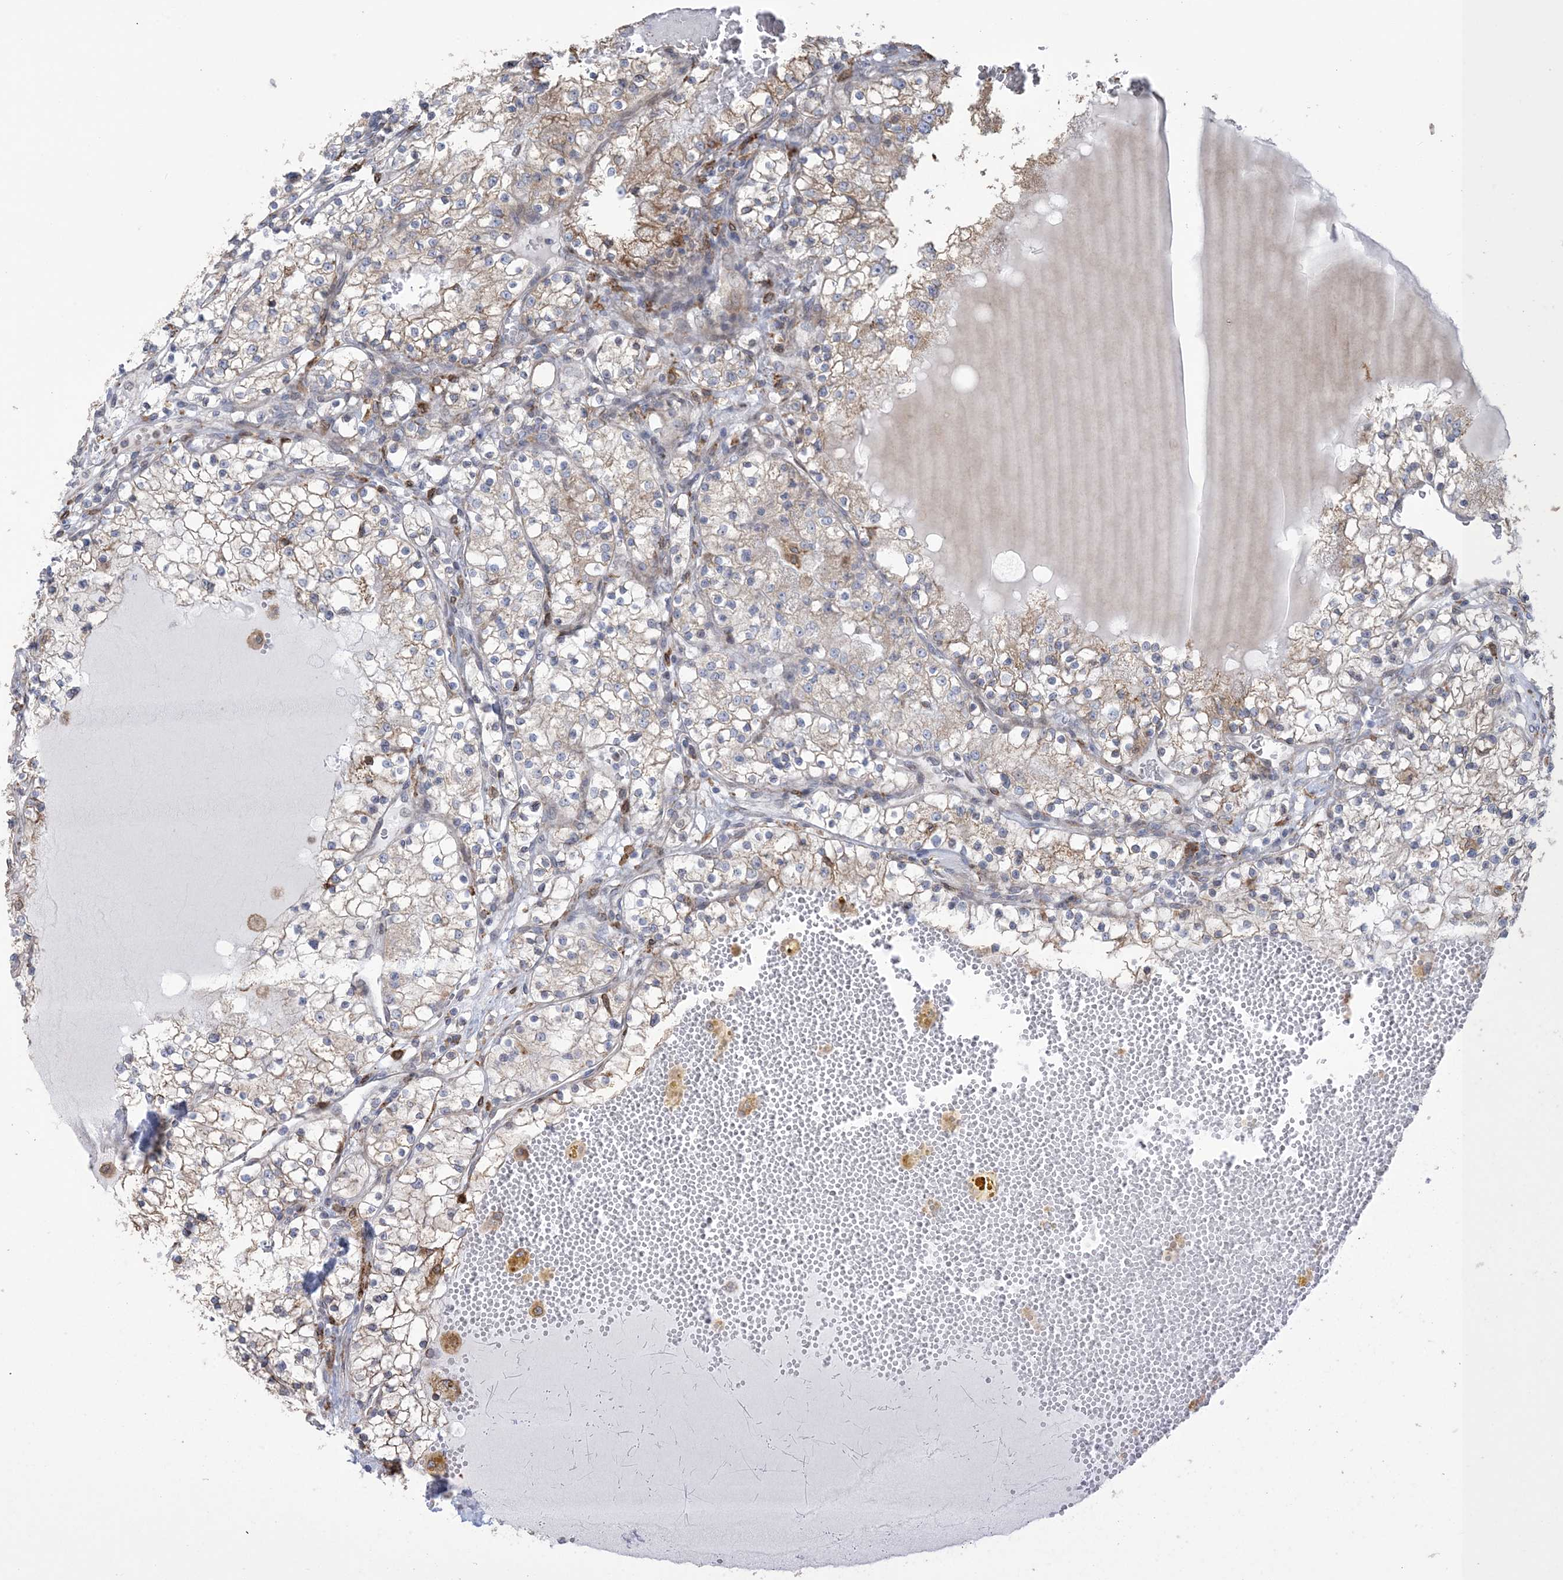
{"staining": {"intensity": "weak", "quantity": "<25%", "location": "cytoplasmic/membranous"}, "tissue": "renal cancer", "cell_type": "Tumor cells", "image_type": "cancer", "snomed": [{"axis": "morphology", "description": "Normal tissue, NOS"}, {"axis": "morphology", "description": "Adenocarcinoma, NOS"}, {"axis": "topography", "description": "Kidney"}], "caption": "This is an immunohistochemistry histopathology image of renal cancer. There is no staining in tumor cells.", "gene": "SHANK1", "patient": {"sex": "male", "age": 68}}